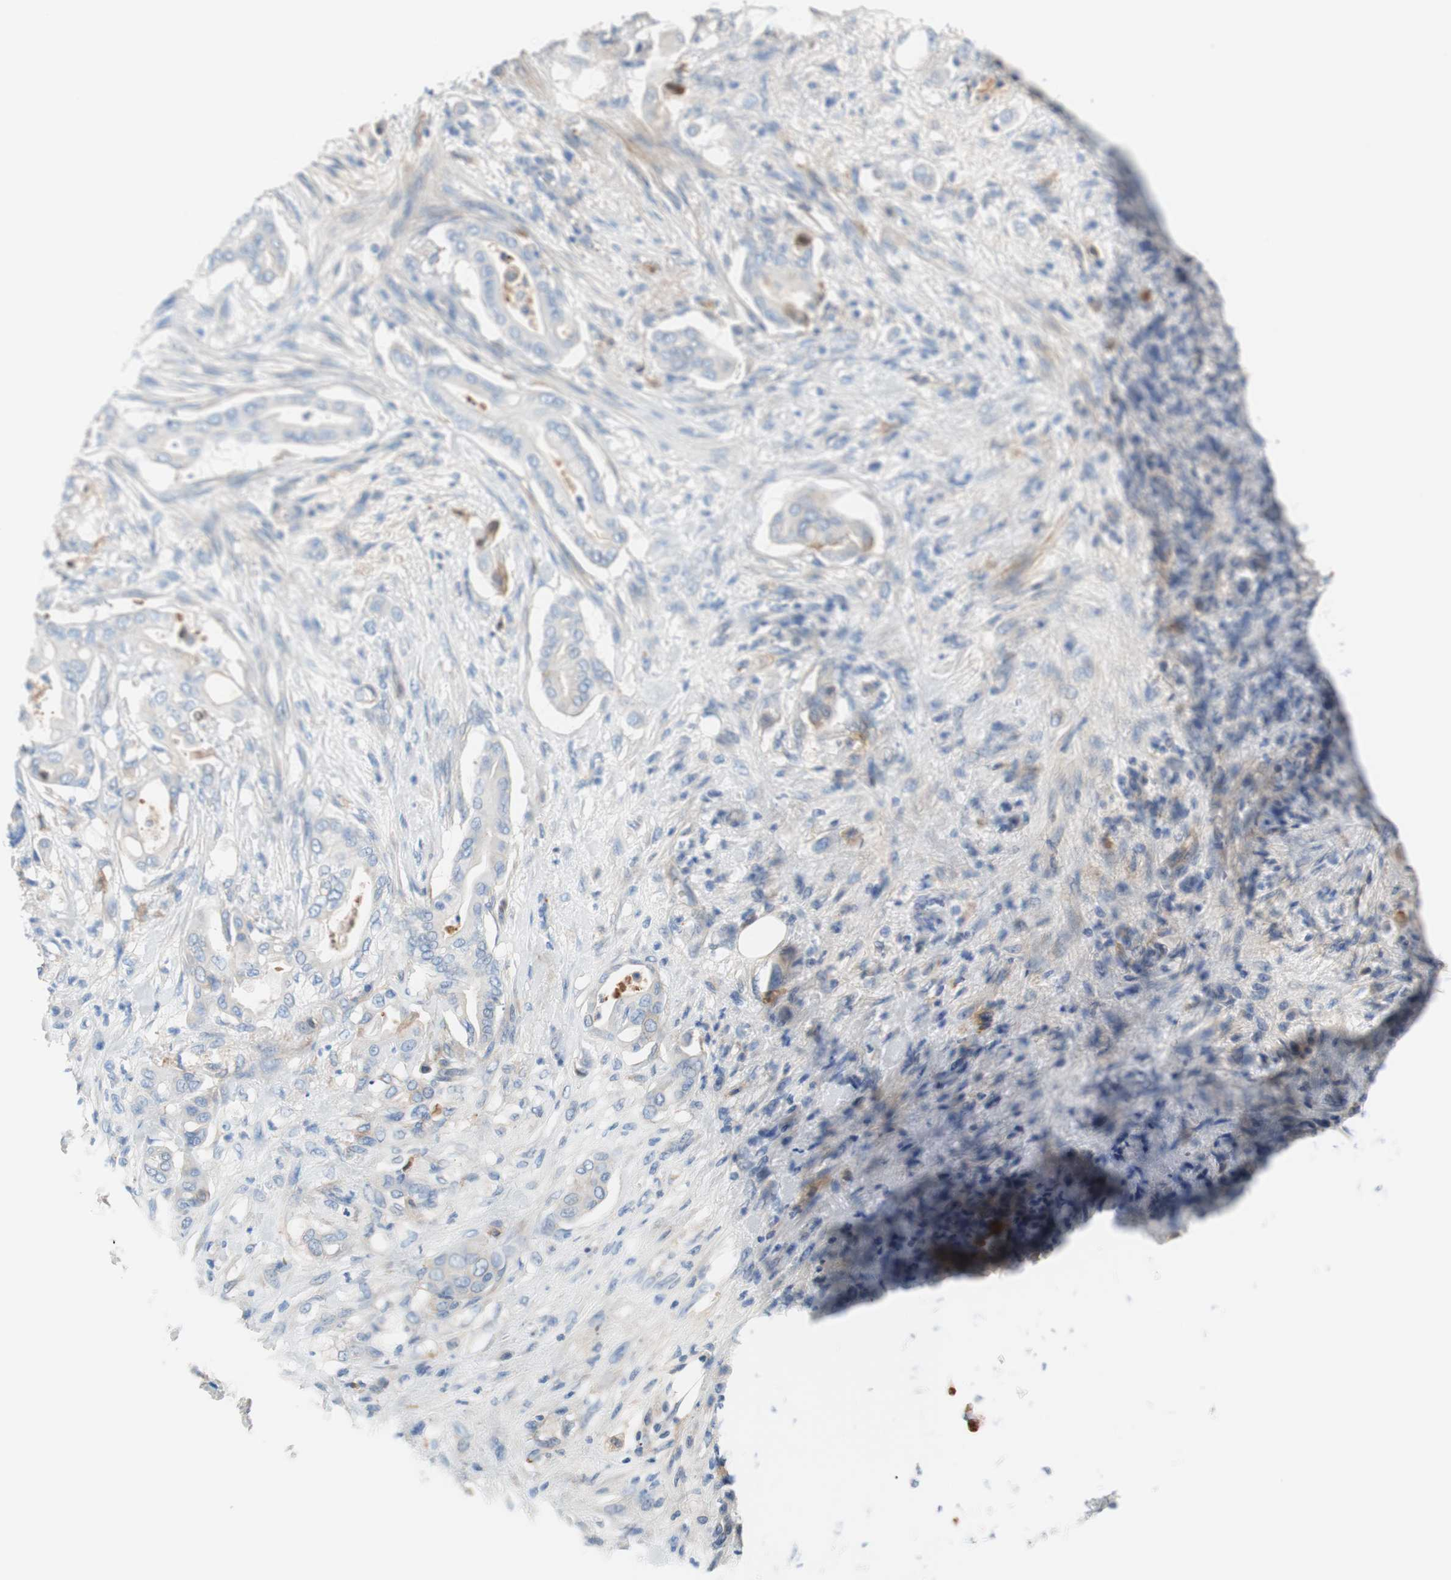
{"staining": {"intensity": "negative", "quantity": "none", "location": "none"}, "tissue": "liver cancer", "cell_type": "Tumor cells", "image_type": "cancer", "snomed": [{"axis": "morphology", "description": "Cholangiocarcinoma"}, {"axis": "topography", "description": "Liver"}], "caption": "This image is of liver cholangiocarcinoma stained with immunohistochemistry (IHC) to label a protein in brown with the nuclei are counter-stained blue. There is no expression in tumor cells.", "gene": "RBP4", "patient": {"sex": "female", "age": 68}}